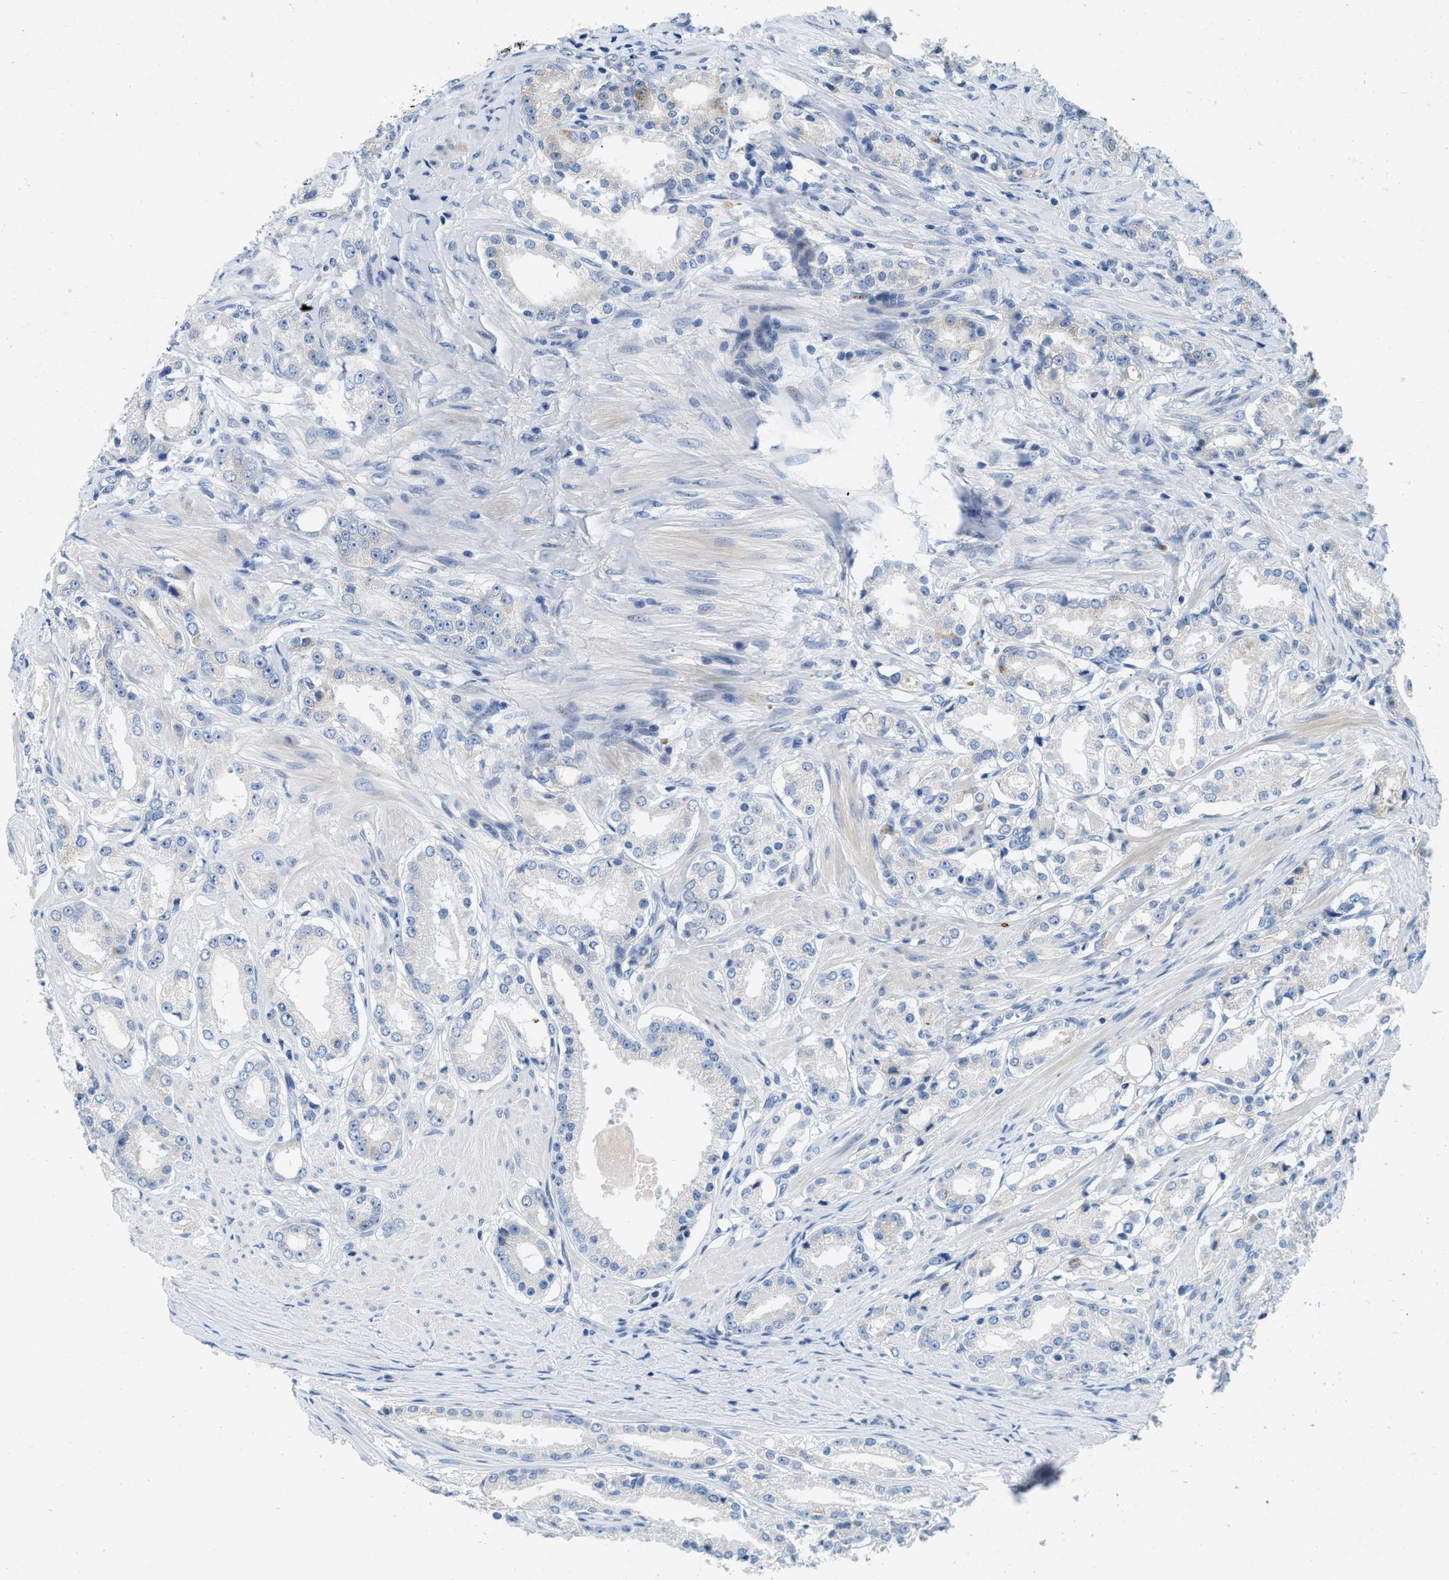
{"staining": {"intensity": "negative", "quantity": "none", "location": "none"}, "tissue": "prostate cancer", "cell_type": "Tumor cells", "image_type": "cancer", "snomed": [{"axis": "morphology", "description": "Adenocarcinoma, Low grade"}, {"axis": "topography", "description": "Prostate"}], "caption": "Tumor cells are negative for brown protein staining in prostate cancer.", "gene": "TSPAN3", "patient": {"sex": "male", "age": 63}}